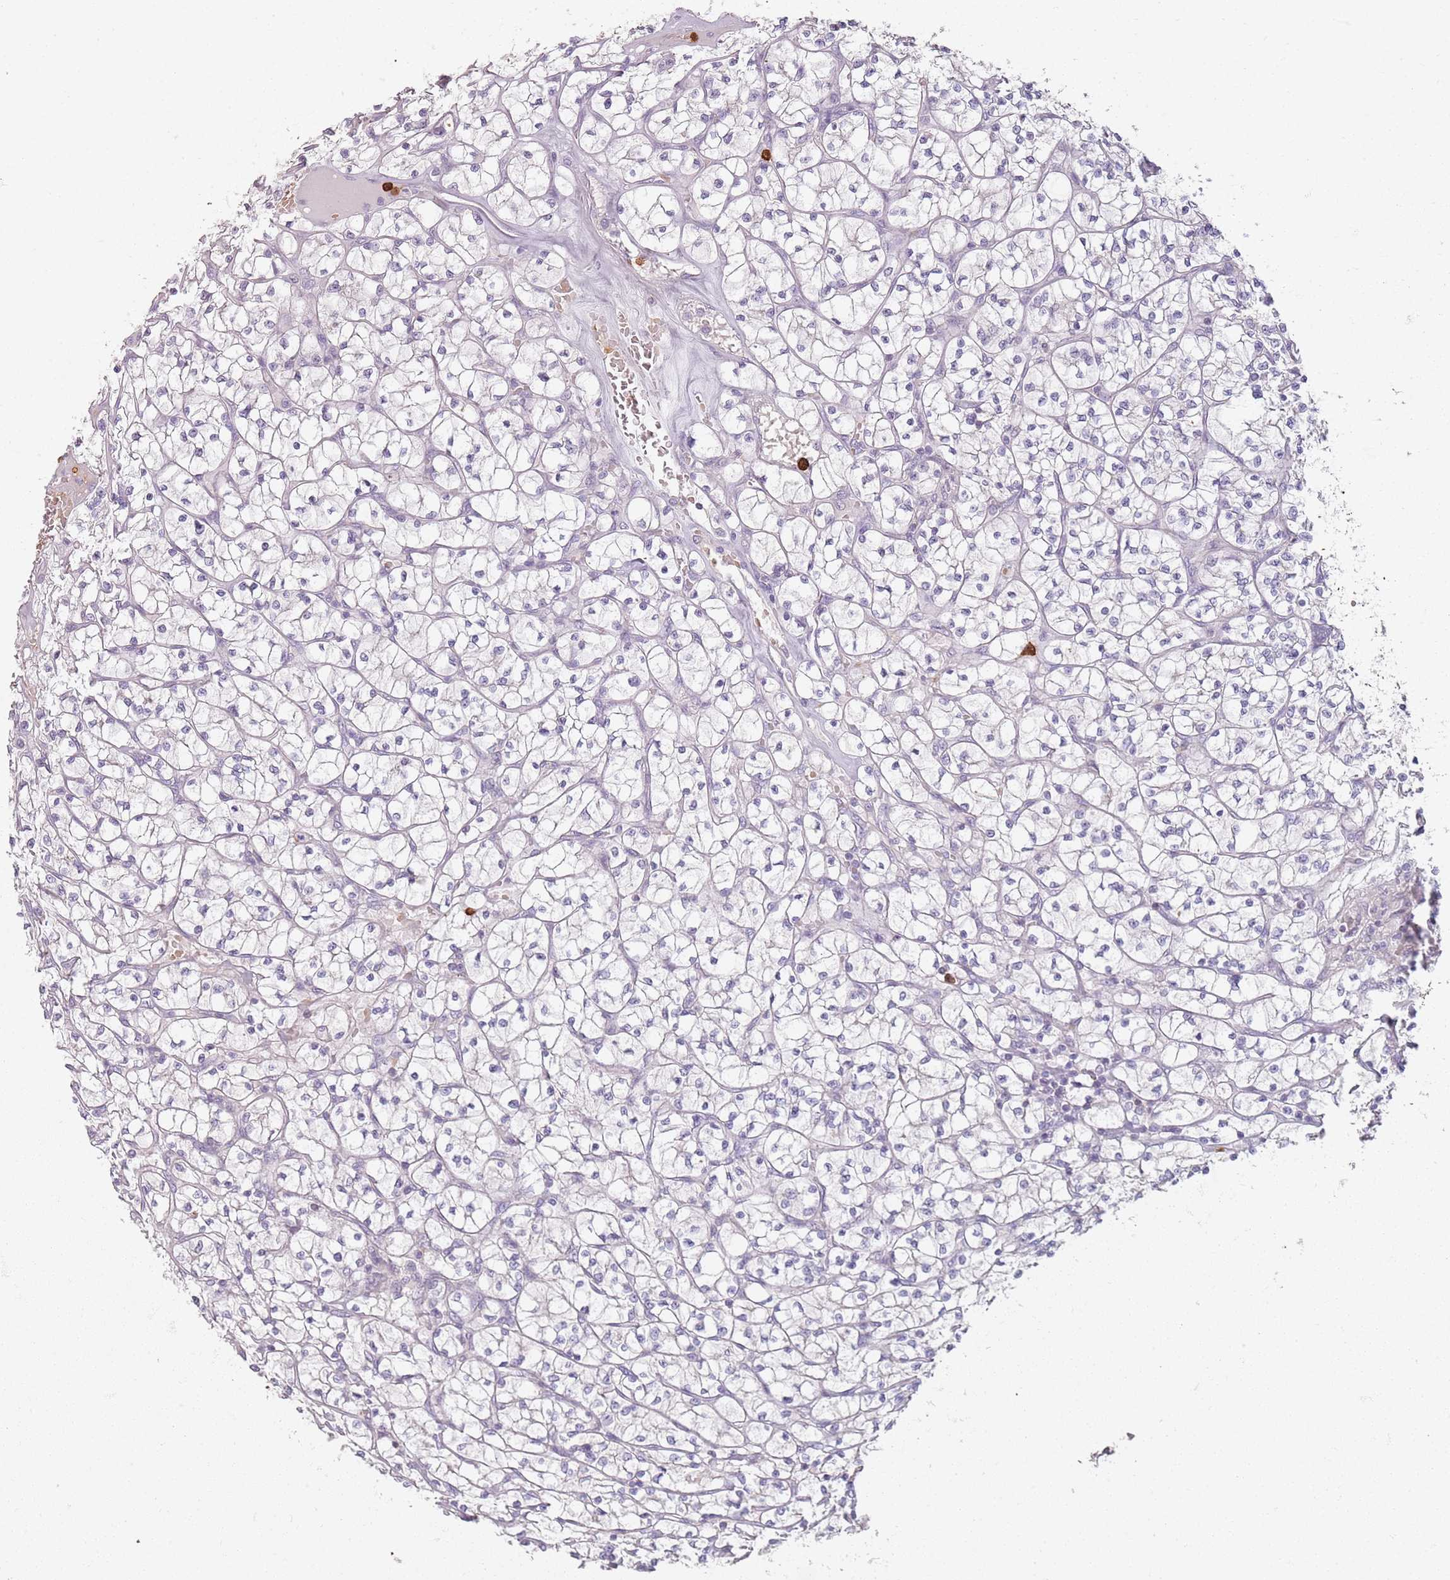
{"staining": {"intensity": "negative", "quantity": "none", "location": "none"}, "tissue": "renal cancer", "cell_type": "Tumor cells", "image_type": "cancer", "snomed": [{"axis": "morphology", "description": "Adenocarcinoma, NOS"}, {"axis": "topography", "description": "Kidney"}], "caption": "An IHC histopathology image of renal cancer (adenocarcinoma) is shown. There is no staining in tumor cells of renal cancer (adenocarcinoma).", "gene": "CD40LG", "patient": {"sex": "female", "age": 64}}